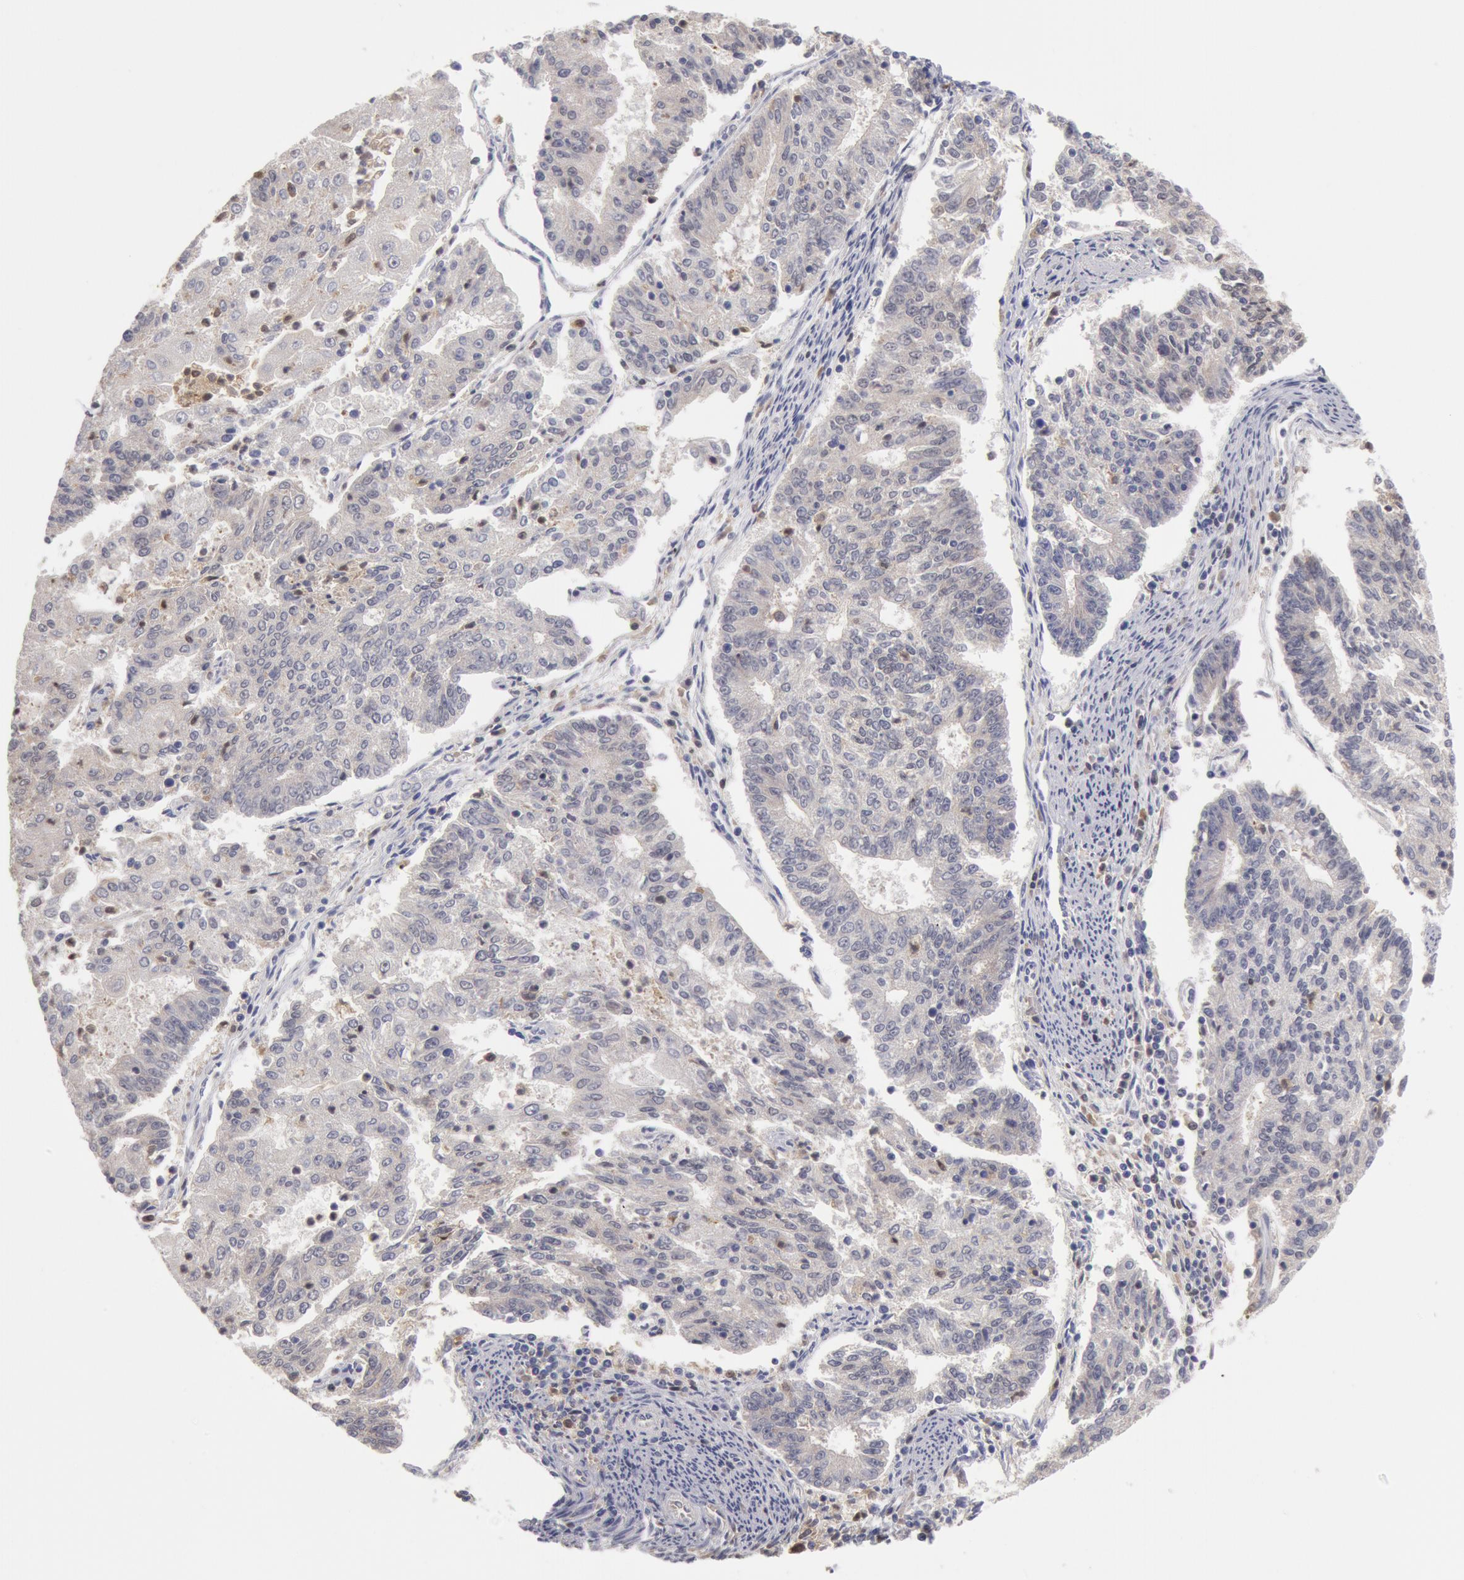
{"staining": {"intensity": "weak", "quantity": ">75%", "location": "cytoplasmic/membranous"}, "tissue": "endometrial cancer", "cell_type": "Tumor cells", "image_type": "cancer", "snomed": [{"axis": "morphology", "description": "Adenocarcinoma, NOS"}, {"axis": "topography", "description": "Endometrium"}], "caption": "A micrograph of human endometrial adenocarcinoma stained for a protein displays weak cytoplasmic/membranous brown staining in tumor cells. The staining is performed using DAB brown chromogen to label protein expression. The nuclei are counter-stained blue using hematoxylin.", "gene": "SYK", "patient": {"sex": "female", "age": 56}}